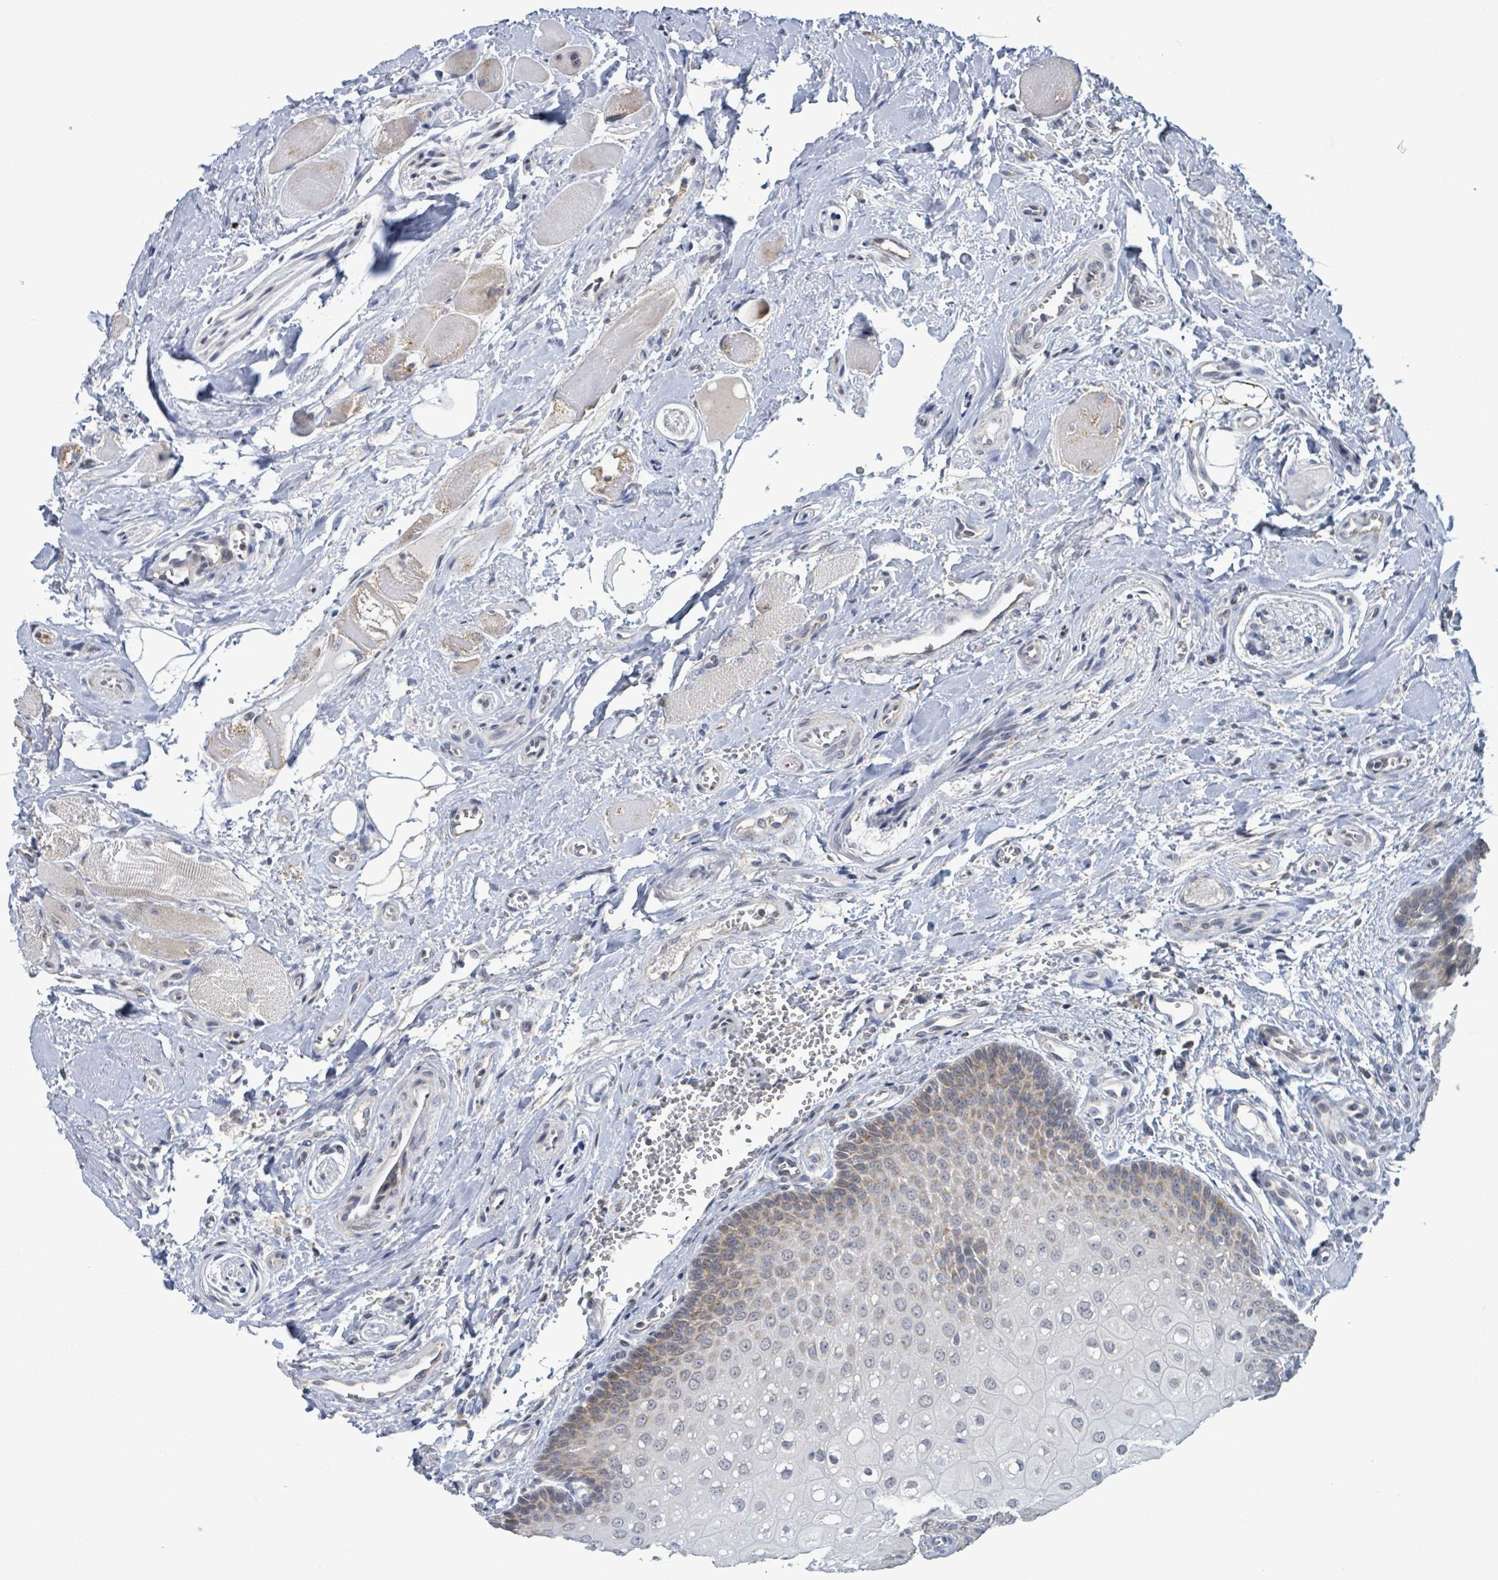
{"staining": {"intensity": "weak", "quantity": "25%-75%", "location": "cytoplasmic/membranous"}, "tissue": "oral mucosa", "cell_type": "Squamous epithelial cells", "image_type": "normal", "snomed": [{"axis": "morphology", "description": "Normal tissue, NOS"}, {"axis": "morphology", "description": "Squamous cell carcinoma, NOS"}, {"axis": "topography", "description": "Oral tissue"}, {"axis": "topography", "description": "Tounge, NOS"}, {"axis": "topography", "description": "Head-Neck"}], "caption": "Oral mucosa stained with immunohistochemistry displays weak cytoplasmic/membranous positivity in about 25%-75% of squamous epithelial cells. The protein of interest is stained brown, and the nuclei are stained in blue (DAB IHC with brightfield microscopy, high magnification).", "gene": "COQ10B", "patient": {"sex": "male", "age": 79}}